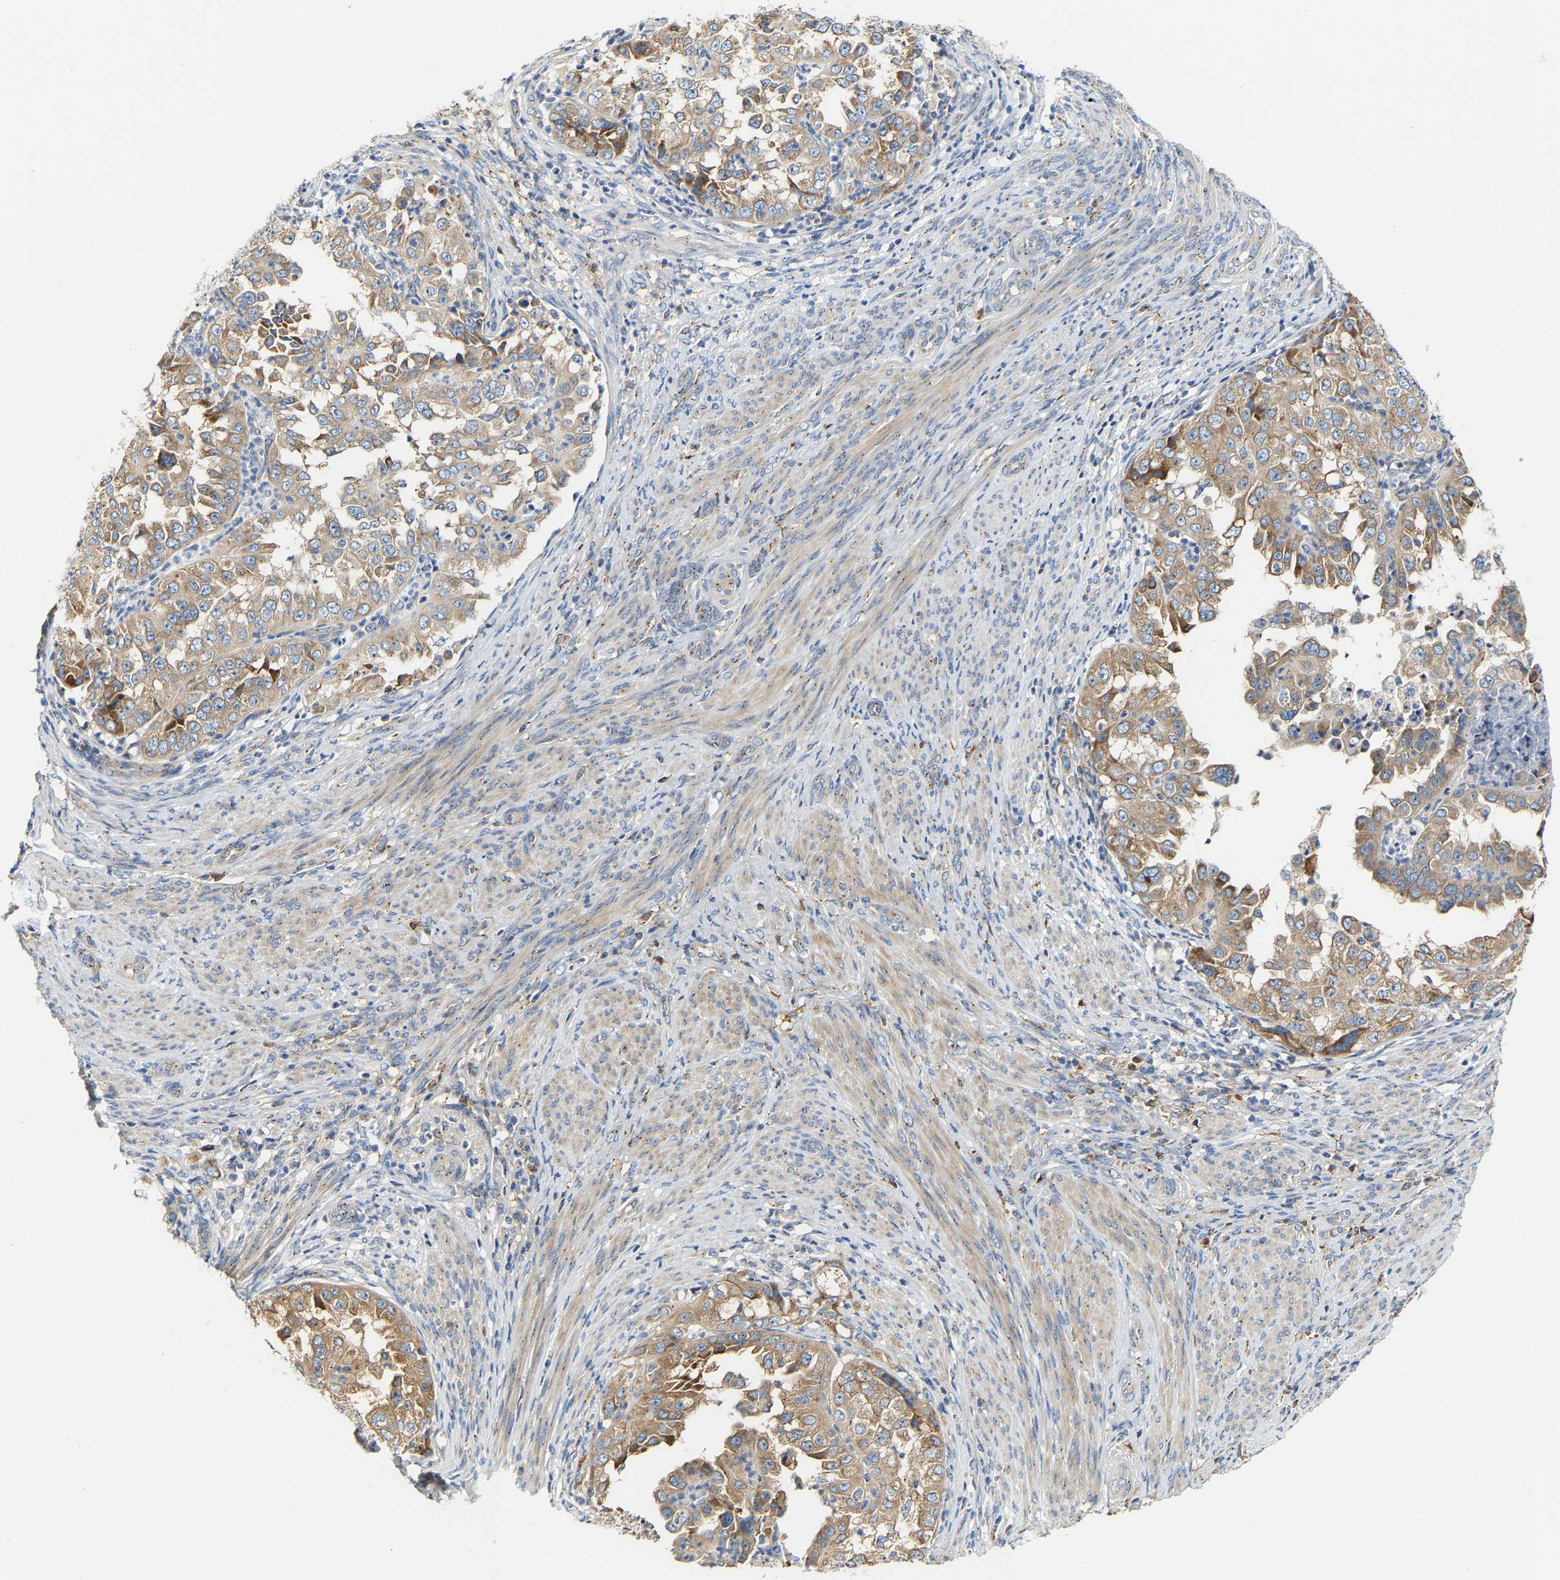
{"staining": {"intensity": "moderate", "quantity": ">75%", "location": "cytoplasmic/membranous"}, "tissue": "endometrial cancer", "cell_type": "Tumor cells", "image_type": "cancer", "snomed": [{"axis": "morphology", "description": "Adenocarcinoma, NOS"}, {"axis": "topography", "description": "Endometrium"}], "caption": "IHC photomicrograph of human endometrial adenocarcinoma stained for a protein (brown), which exhibits medium levels of moderate cytoplasmic/membranous positivity in approximately >75% of tumor cells.", "gene": "PCNT", "patient": {"sex": "female", "age": 85}}